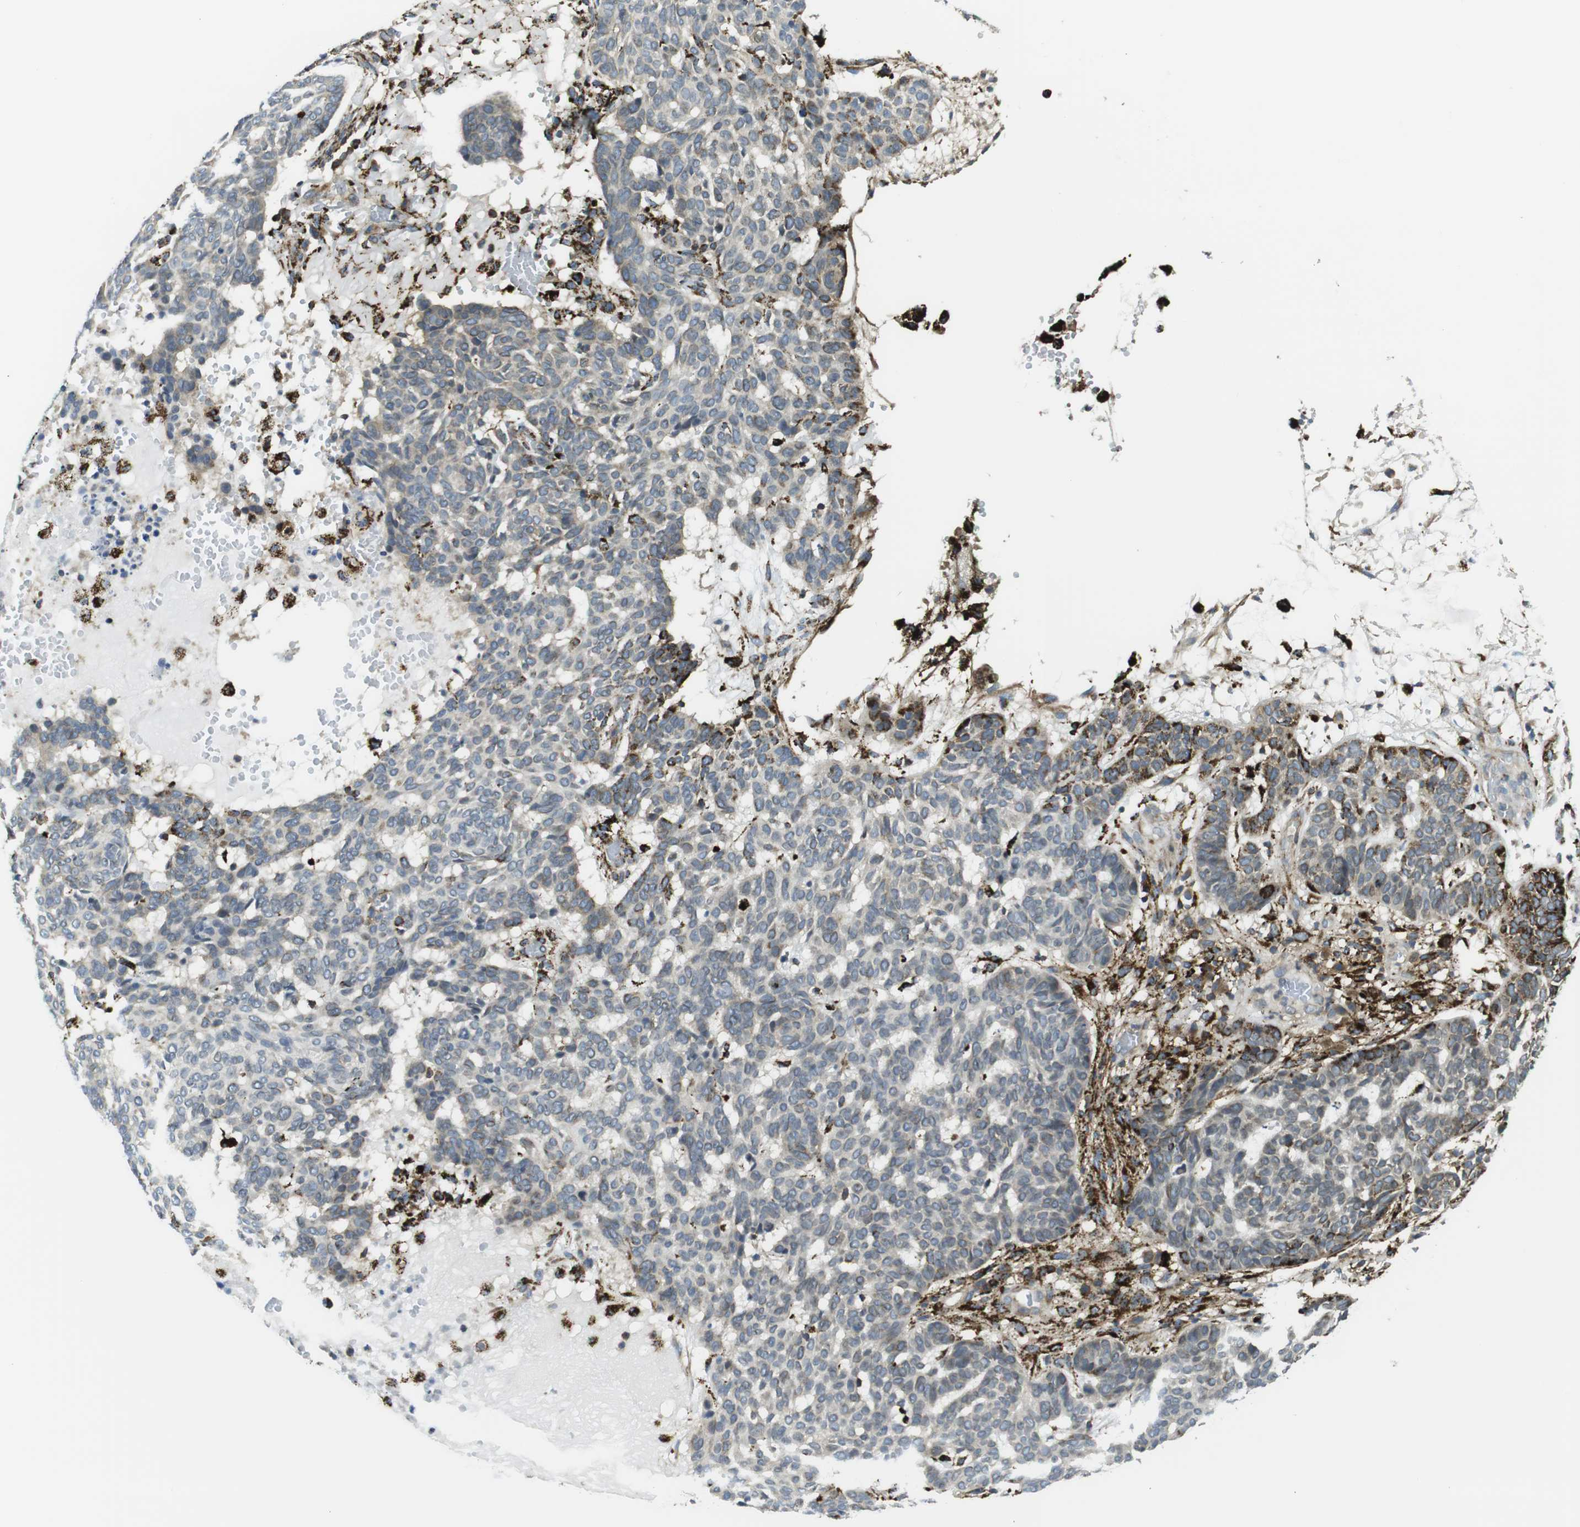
{"staining": {"intensity": "negative", "quantity": "none", "location": "none"}, "tissue": "skin cancer", "cell_type": "Tumor cells", "image_type": "cancer", "snomed": [{"axis": "morphology", "description": "Basal cell carcinoma"}, {"axis": "topography", "description": "Skin"}], "caption": "Photomicrograph shows no significant protein expression in tumor cells of skin cancer.", "gene": "KCNE3", "patient": {"sex": "male", "age": 85}}